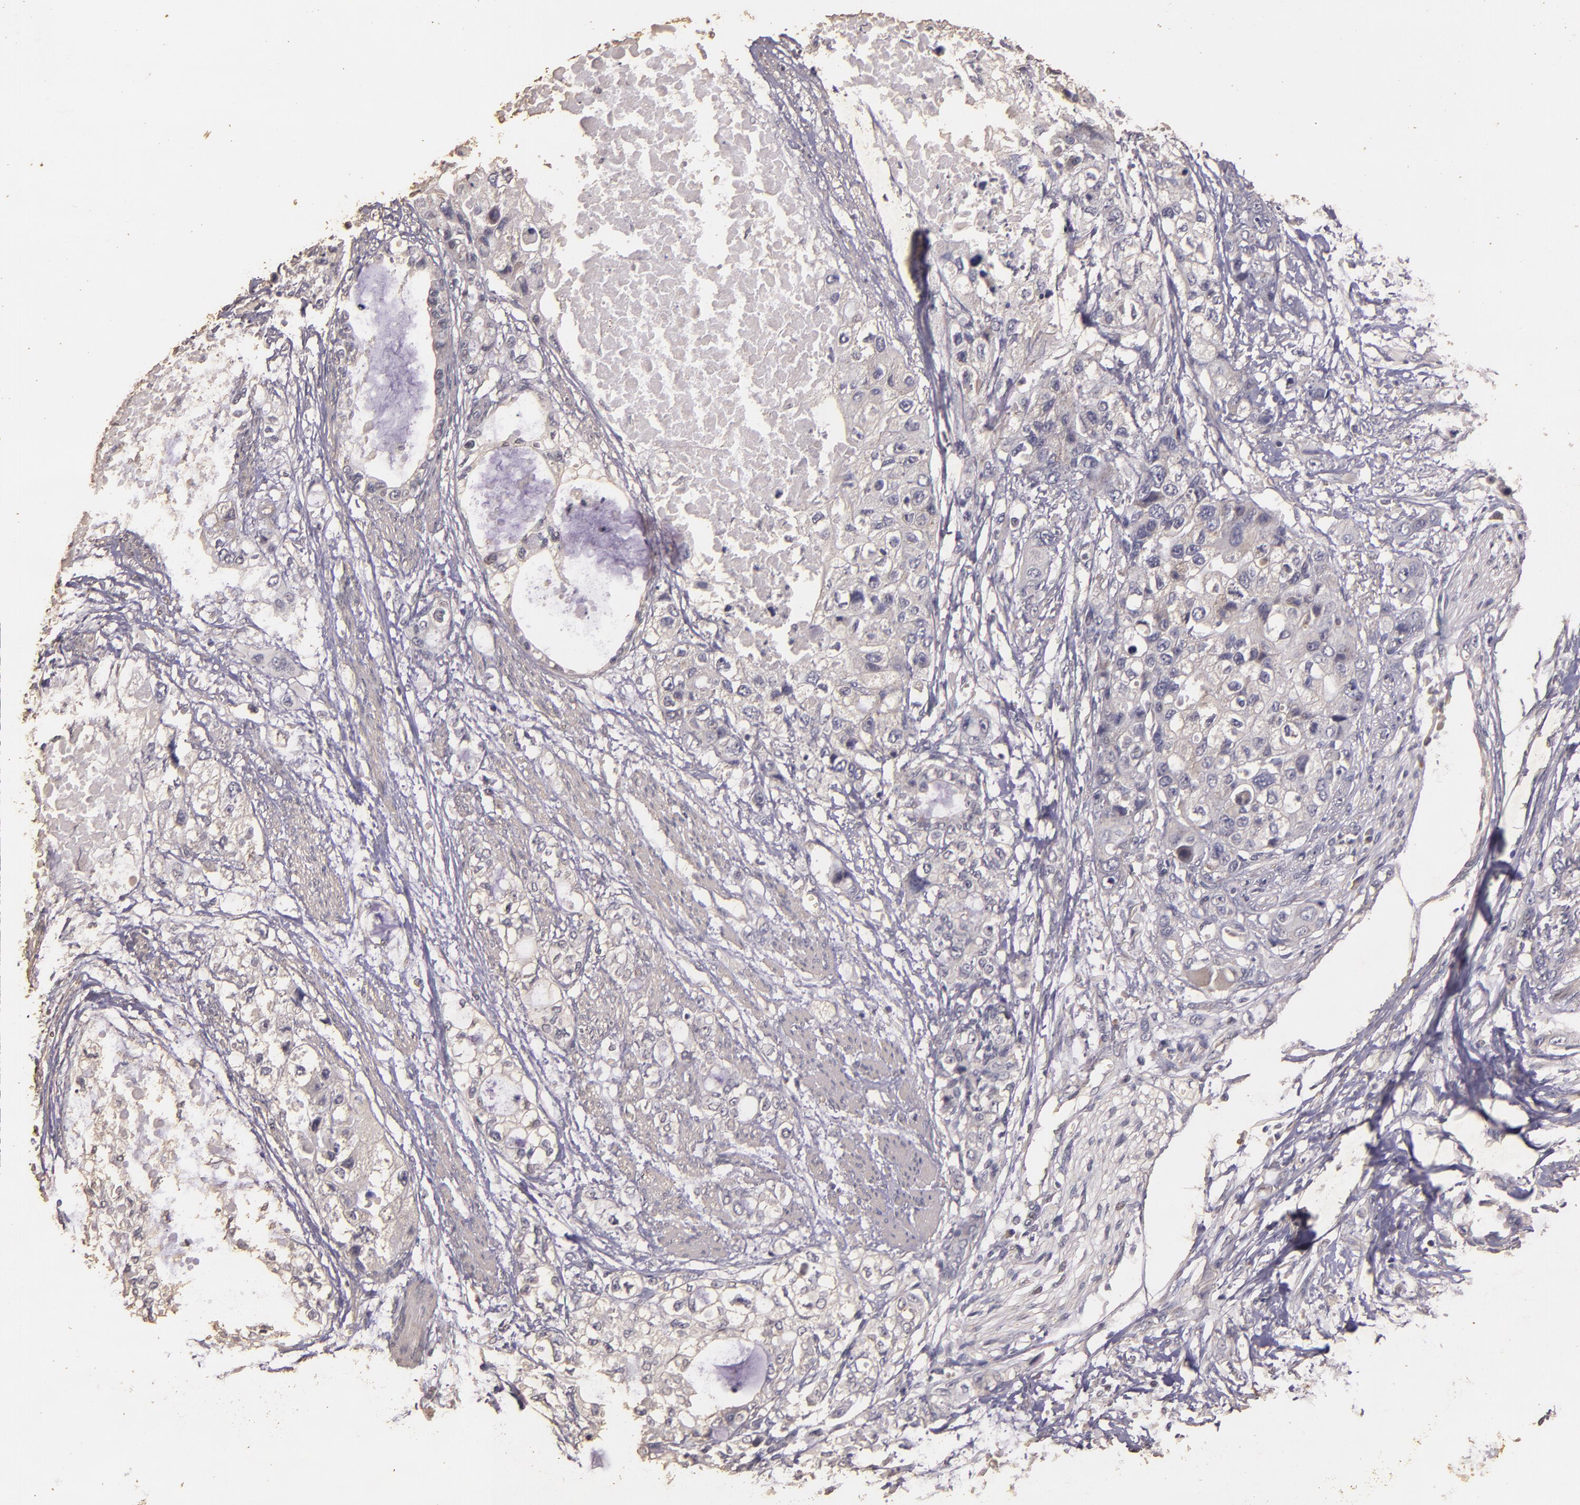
{"staining": {"intensity": "negative", "quantity": "none", "location": "none"}, "tissue": "stomach cancer", "cell_type": "Tumor cells", "image_type": "cancer", "snomed": [{"axis": "morphology", "description": "Adenocarcinoma, NOS"}, {"axis": "topography", "description": "Stomach, upper"}], "caption": "Adenocarcinoma (stomach) was stained to show a protein in brown. There is no significant expression in tumor cells.", "gene": "BCL2L13", "patient": {"sex": "female", "age": 52}}